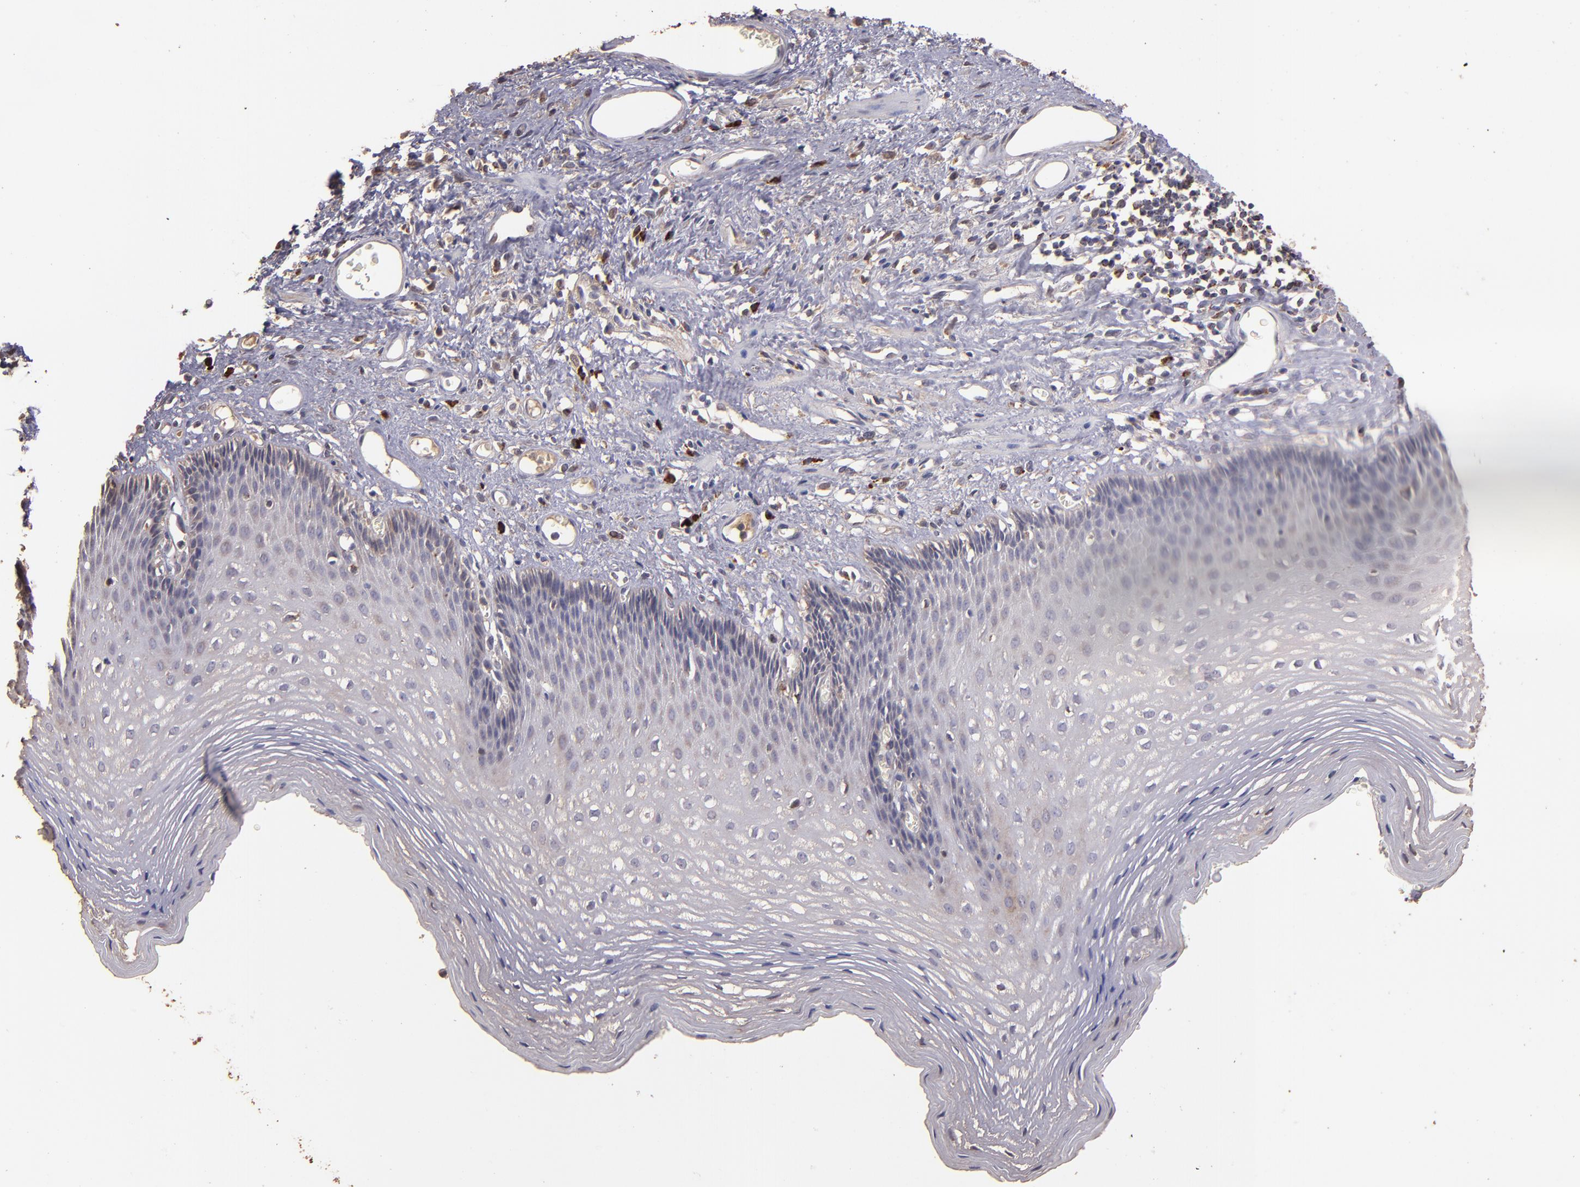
{"staining": {"intensity": "weak", "quantity": "25%-75%", "location": "cytoplasmic/membranous"}, "tissue": "esophagus", "cell_type": "Squamous epithelial cells", "image_type": "normal", "snomed": [{"axis": "morphology", "description": "Normal tissue, NOS"}, {"axis": "topography", "description": "Esophagus"}], "caption": "This image displays immunohistochemistry (IHC) staining of unremarkable esophagus, with low weak cytoplasmic/membranous positivity in about 25%-75% of squamous epithelial cells.", "gene": "SRRD", "patient": {"sex": "female", "age": 70}}